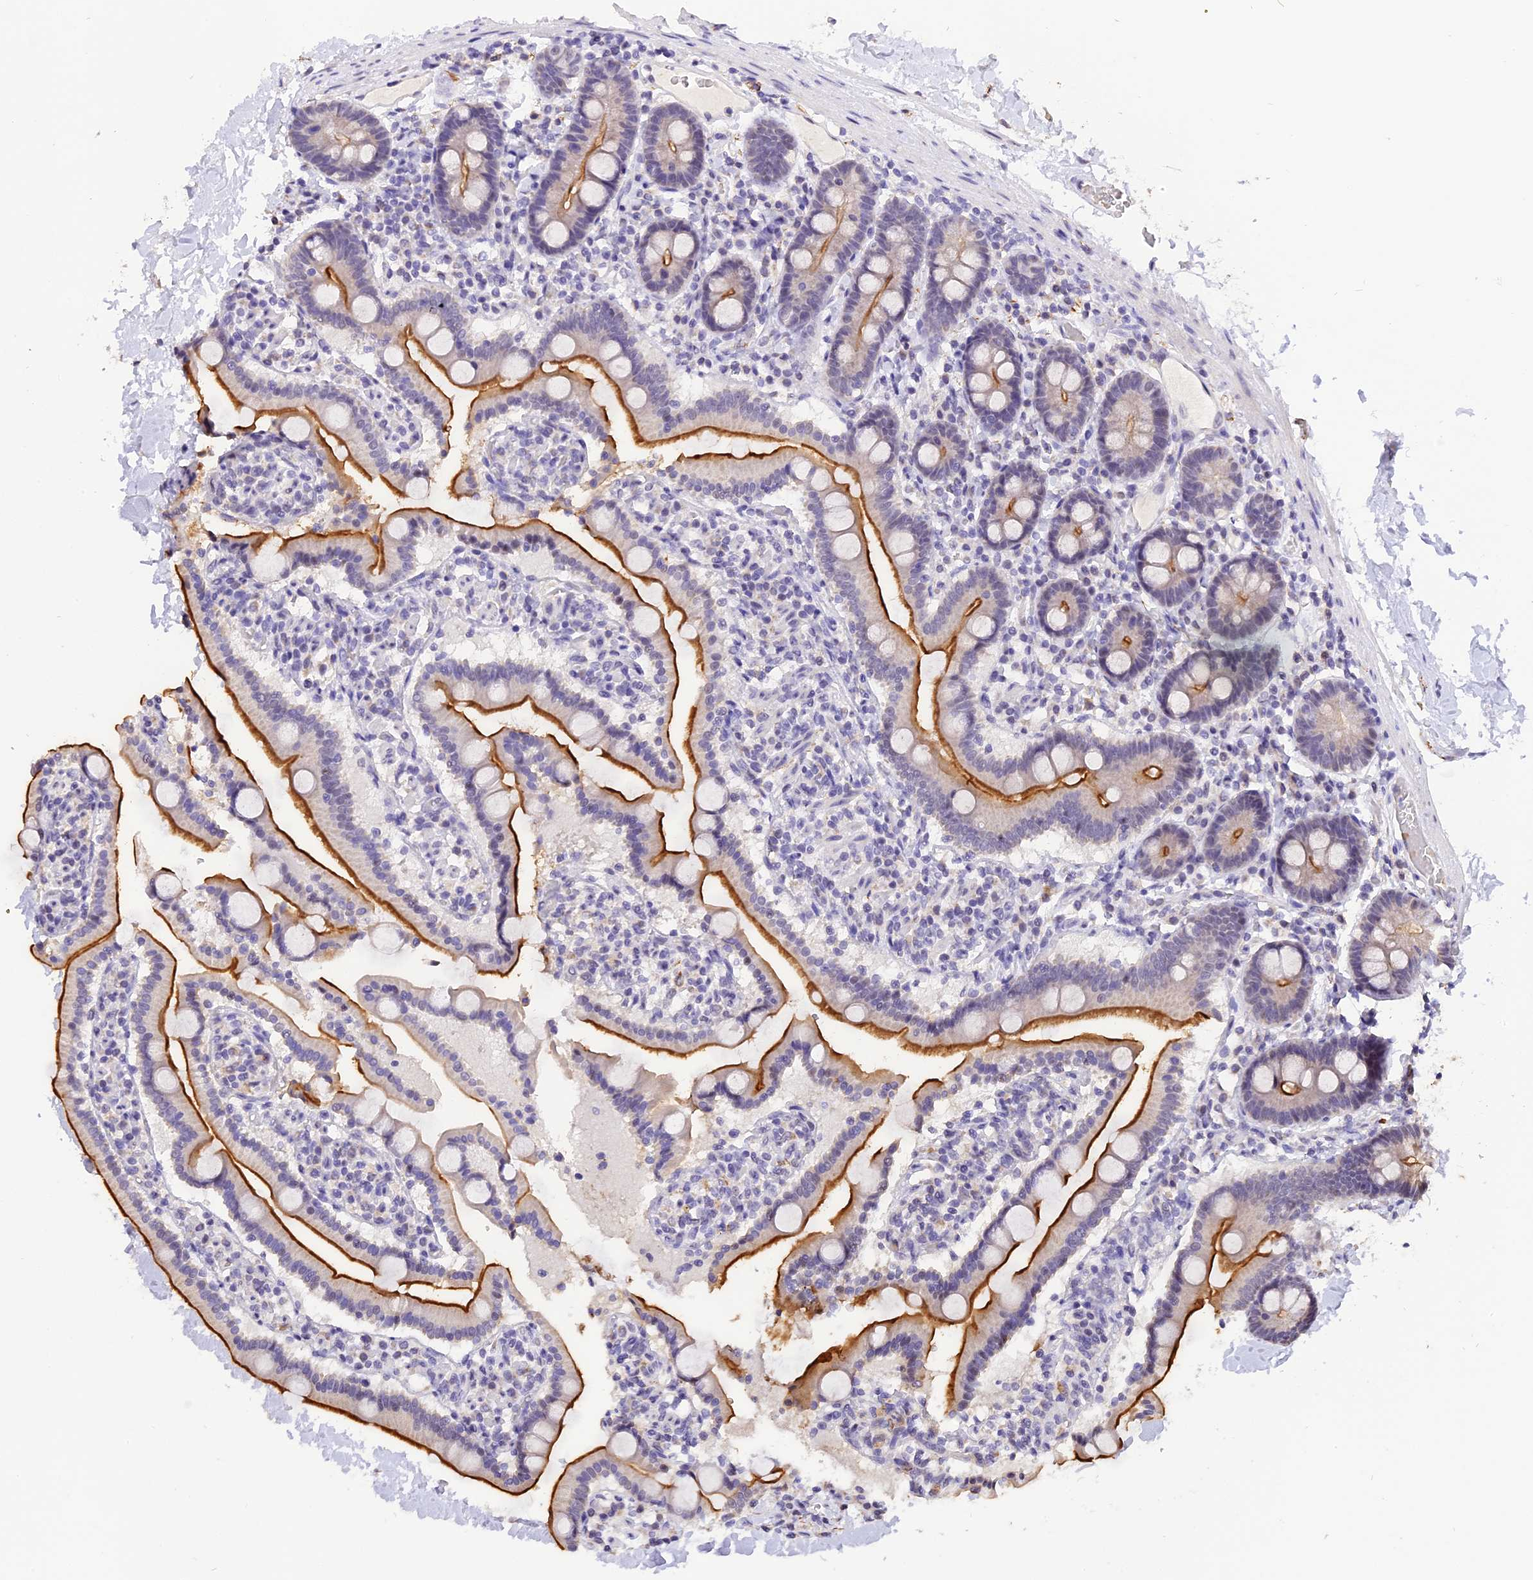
{"staining": {"intensity": "strong", "quantity": ">75%", "location": "cytoplasmic/membranous"}, "tissue": "duodenum", "cell_type": "Glandular cells", "image_type": "normal", "snomed": [{"axis": "morphology", "description": "Normal tissue, NOS"}, {"axis": "topography", "description": "Duodenum"}], "caption": "Protein staining of benign duodenum reveals strong cytoplasmic/membranous expression in about >75% of glandular cells. (Brightfield microscopy of DAB IHC at high magnification).", "gene": "AHSP", "patient": {"sex": "male", "age": 55}}